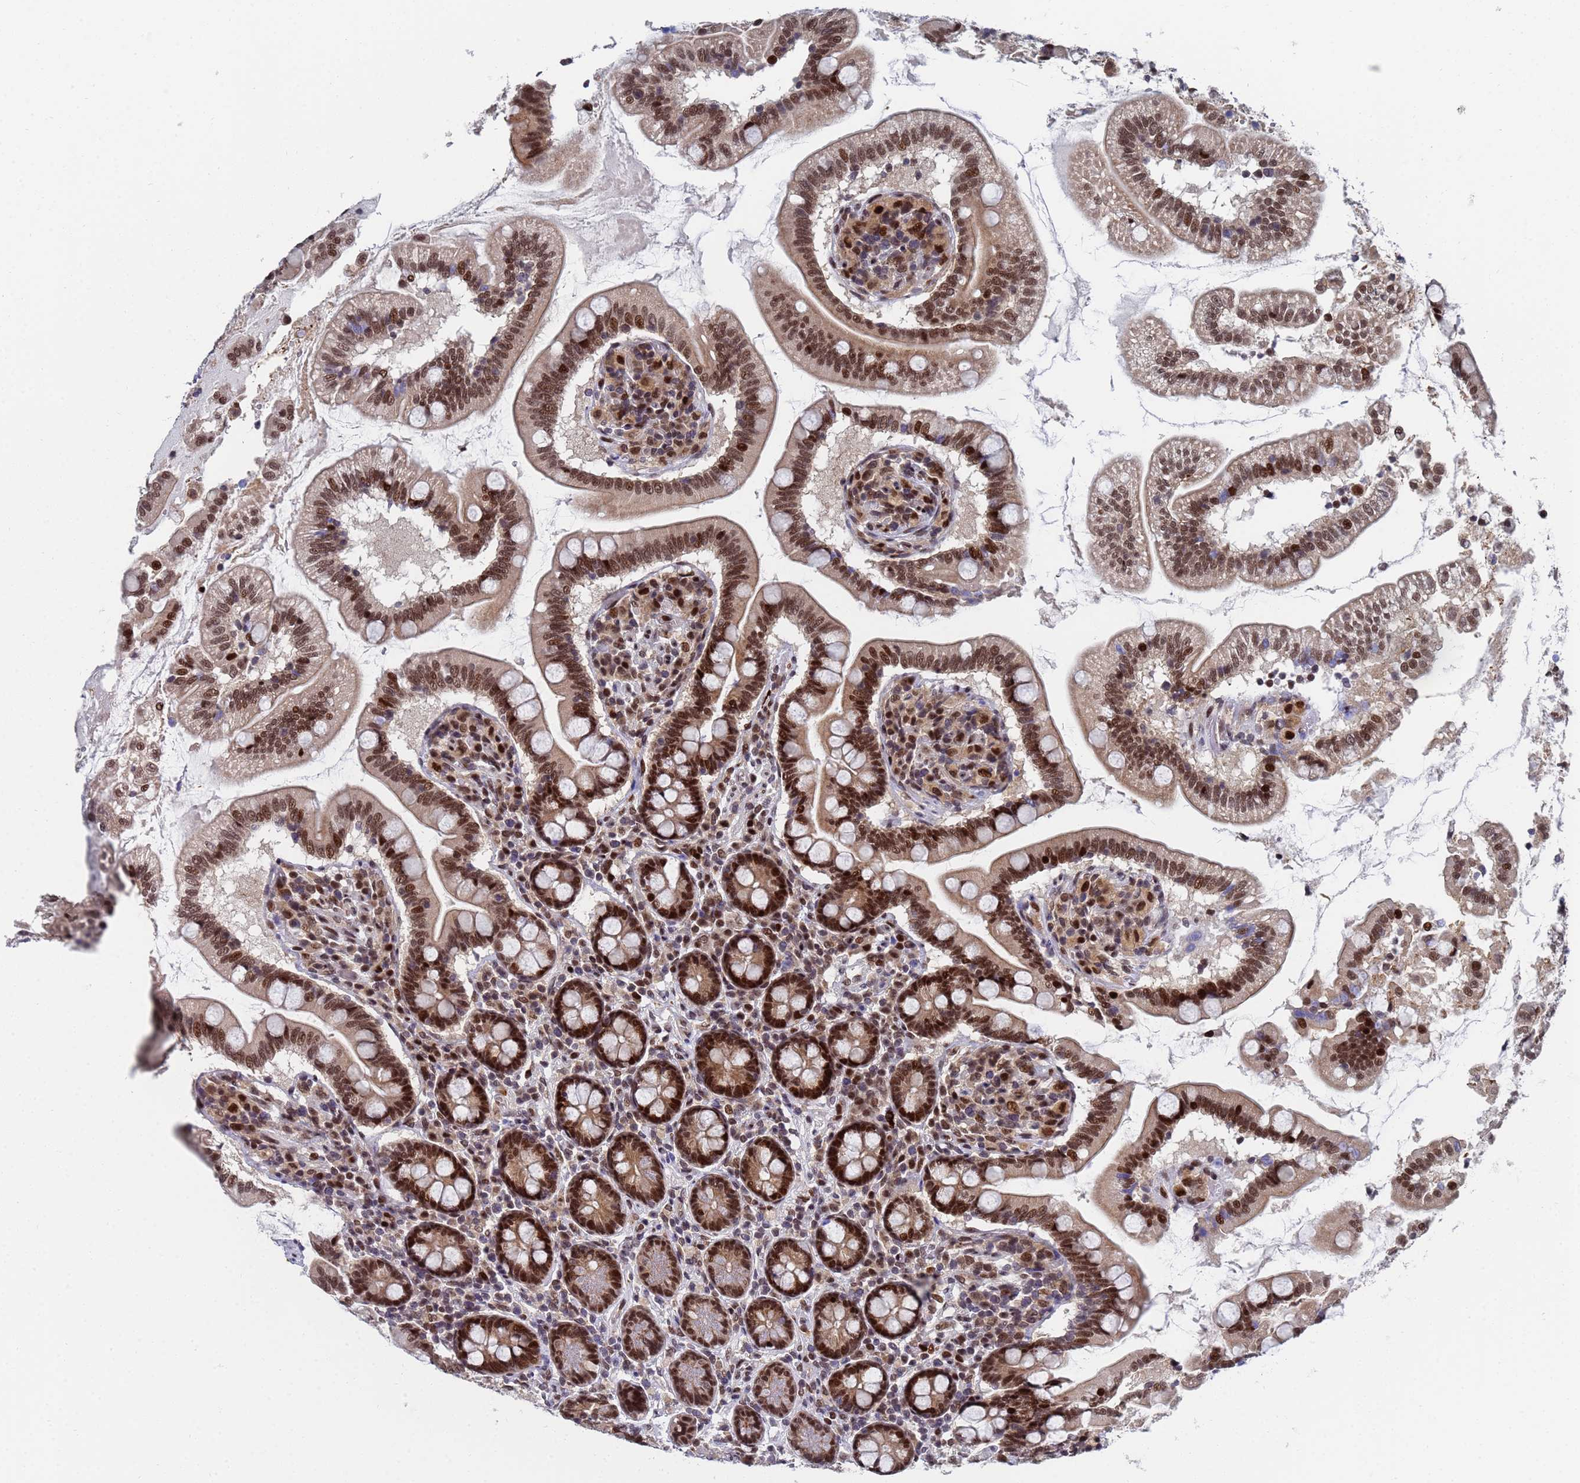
{"staining": {"intensity": "strong", "quantity": ">75%", "location": "nuclear"}, "tissue": "small intestine", "cell_type": "Glandular cells", "image_type": "normal", "snomed": [{"axis": "morphology", "description": "Normal tissue, NOS"}, {"axis": "topography", "description": "Small intestine"}], "caption": "Strong nuclear protein expression is seen in approximately >75% of glandular cells in small intestine.", "gene": "AP5Z1", "patient": {"sex": "female", "age": 64}}